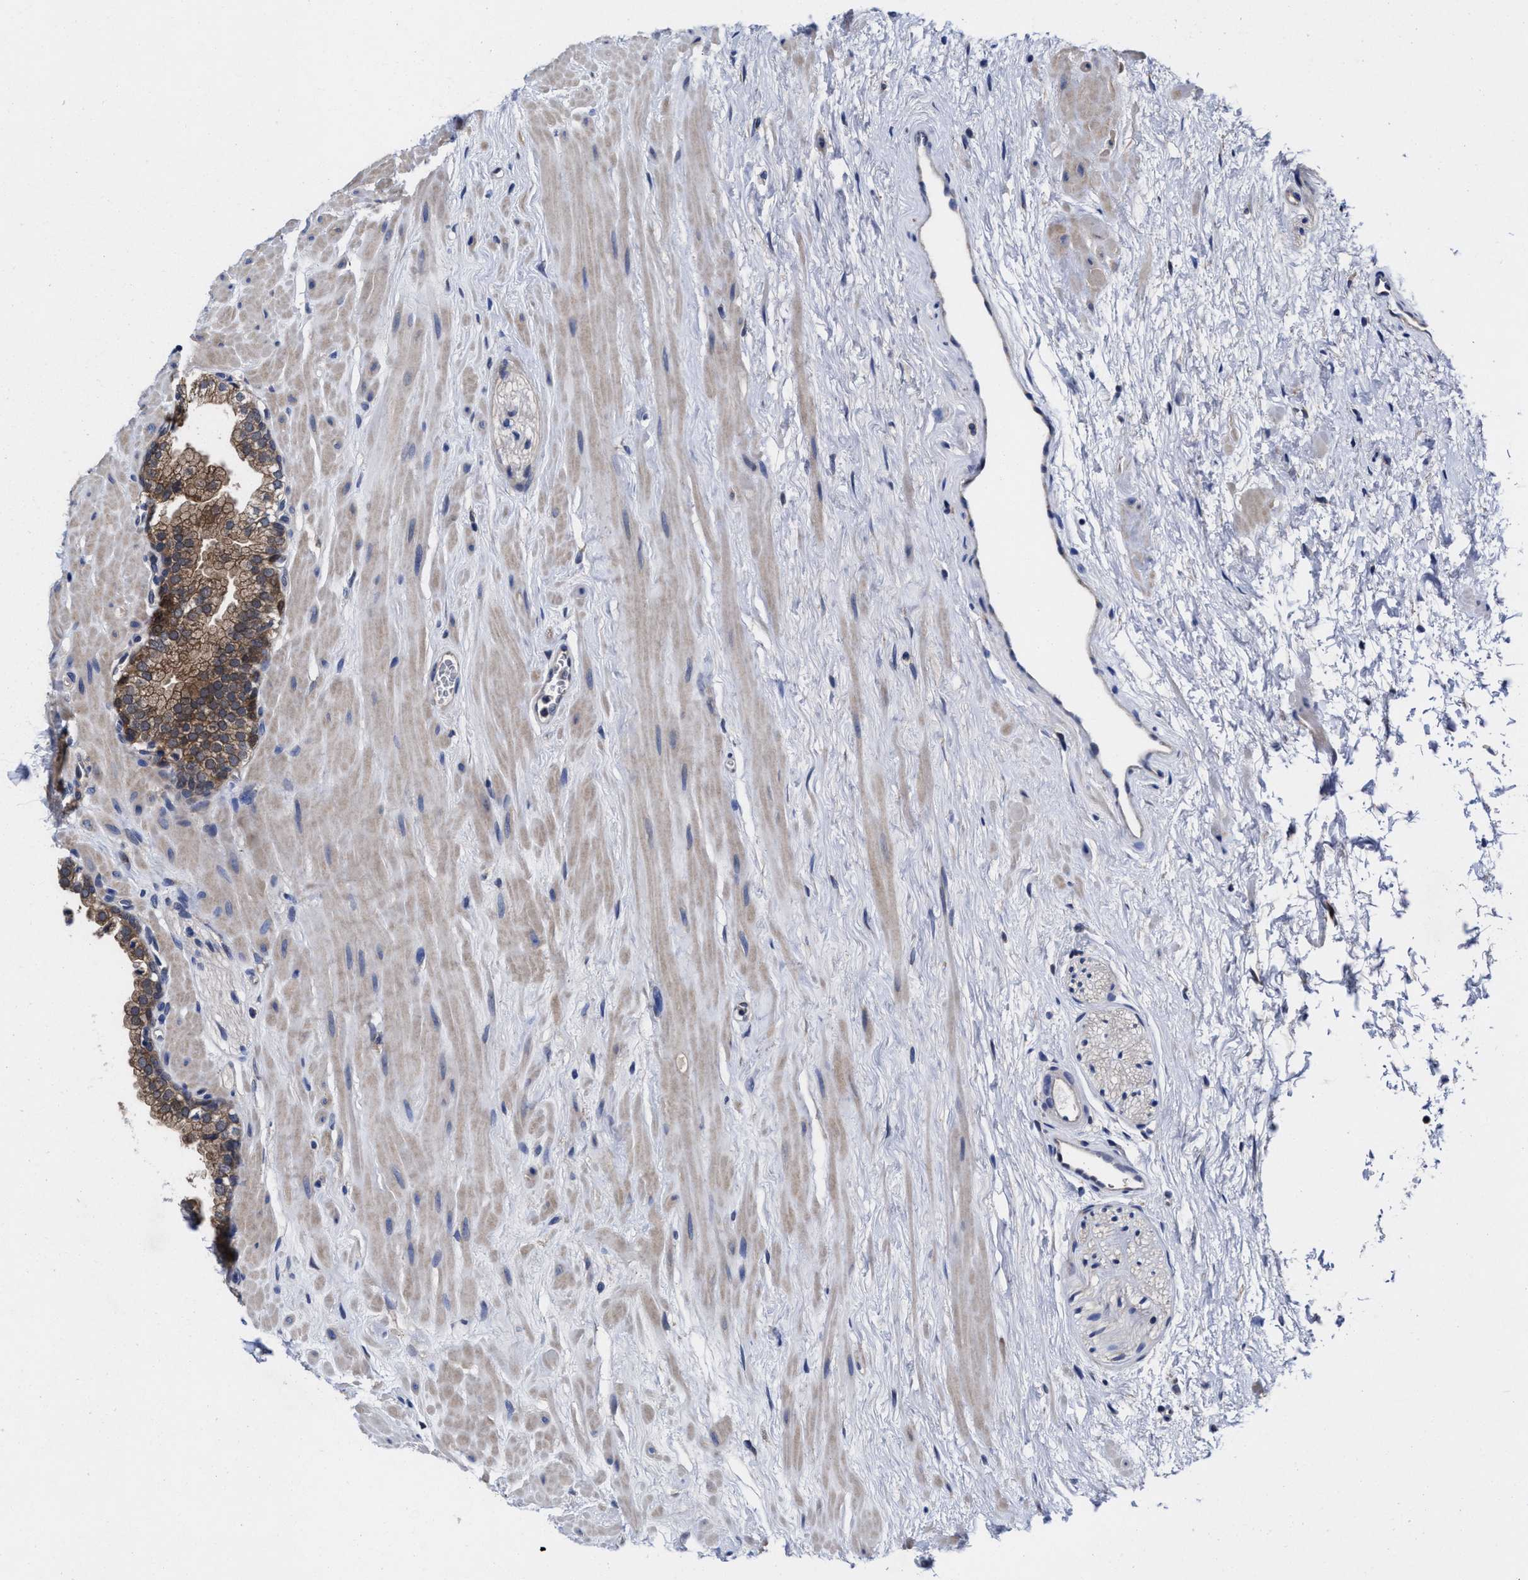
{"staining": {"intensity": "moderate", "quantity": ">75%", "location": "cytoplasmic/membranous"}, "tissue": "prostate", "cell_type": "Glandular cells", "image_type": "normal", "snomed": [{"axis": "morphology", "description": "Normal tissue, NOS"}, {"axis": "morphology", "description": "Urothelial carcinoma, Low grade"}, {"axis": "topography", "description": "Urinary bladder"}, {"axis": "topography", "description": "Prostate"}], "caption": "Immunohistochemical staining of benign prostate shows >75% levels of moderate cytoplasmic/membranous protein staining in about >75% of glandular cells.", "gene": "TXNDC17", "patient": {"sex": "male", "age": 60}}